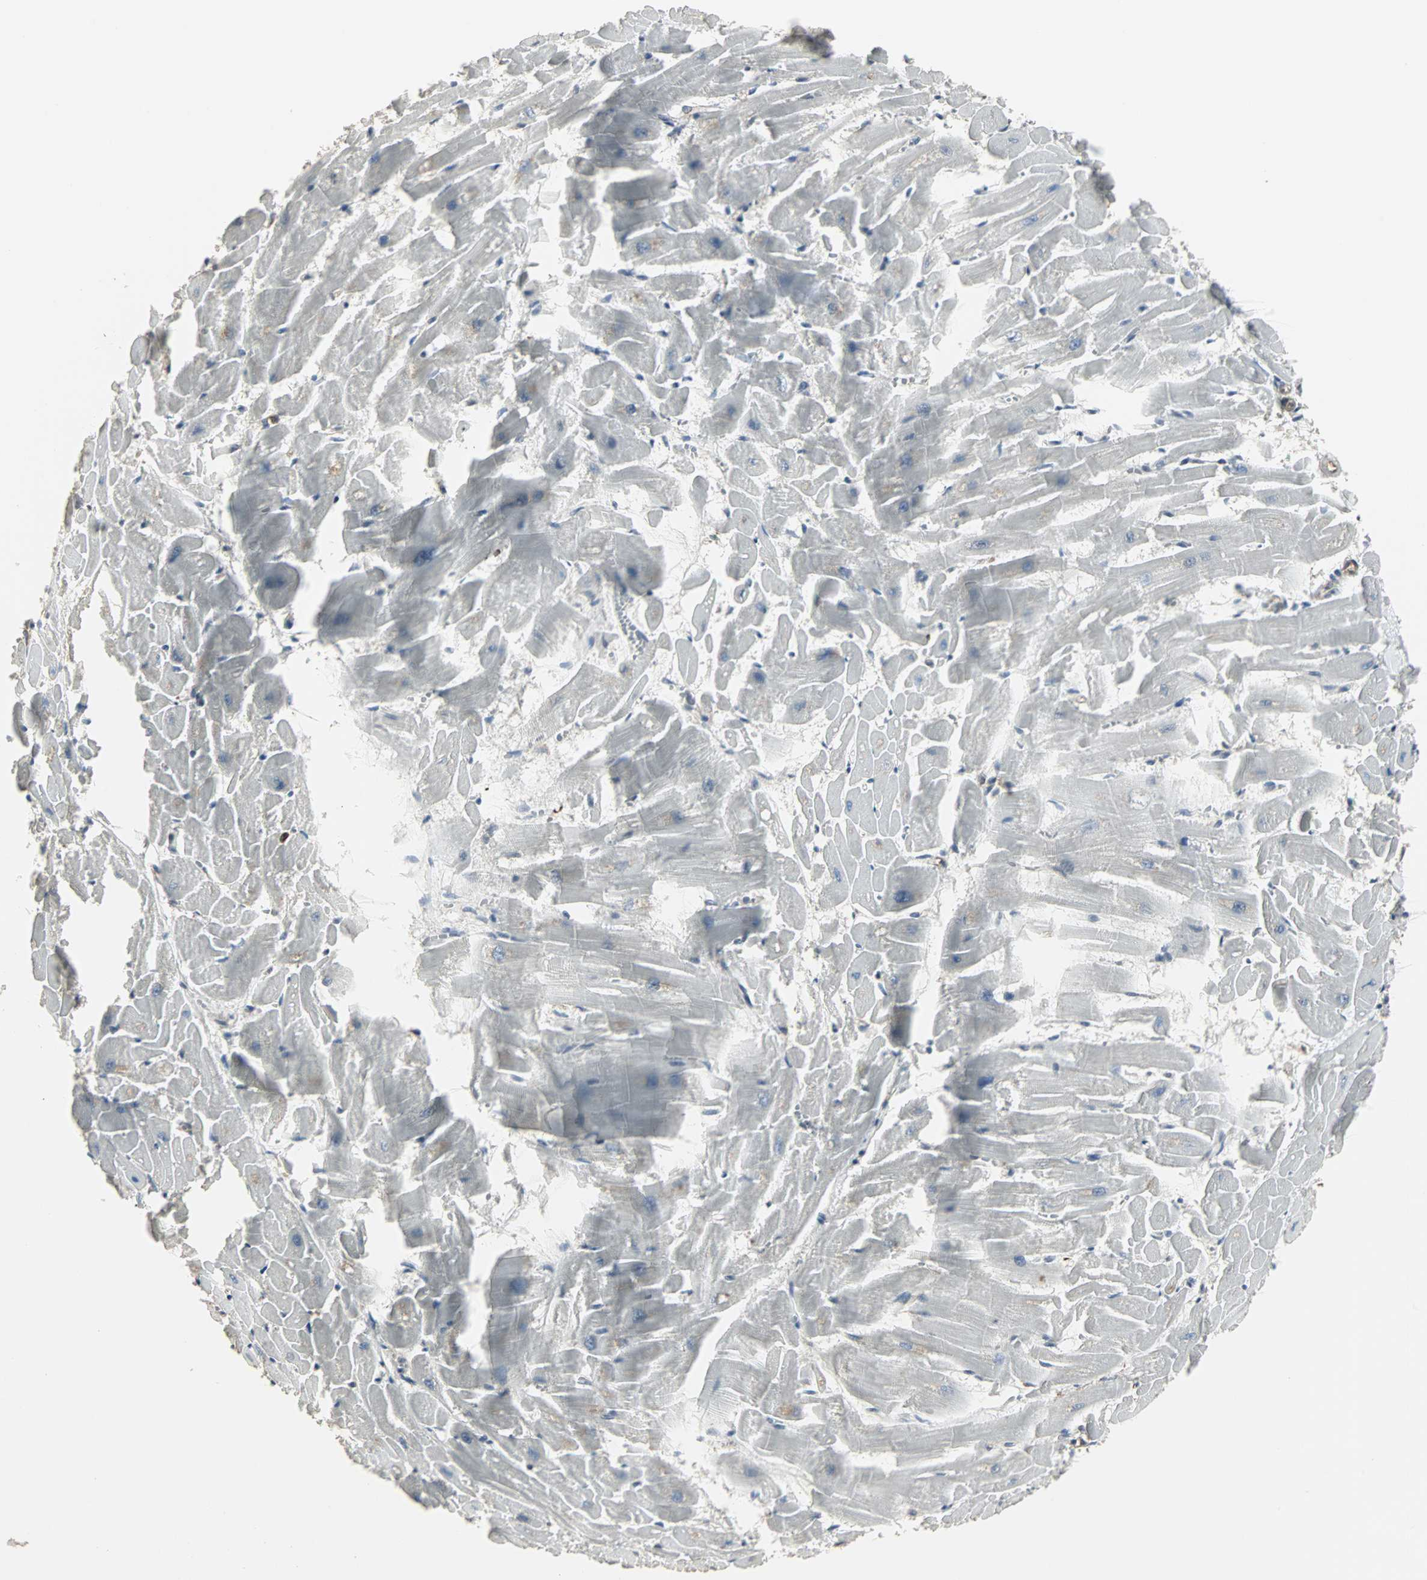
{"staining": {"intensity": "negative", "quantity": "none", "location": "none"}, "tissue": "heart muscle", "cell_type": "Cardiomyocytes", "image_type": "normal", "snomed": [{"axis": "morphology", "description": "Normal tissue, NOS"}, {"axis": "topography", "description": "Heart"}], "caption": "Immunohistochemical staining of normal heart muscle exhibits no significant staining in cardiomyocytes. The staining was performed using DAB (3,3'-diaminobenzidine) to visualize the protein expression in brown, while the nuclei were stained in blue with hematoxylin (Magnification: 20x).", "gene": "LRRFIP1", "patient": {"sex": "female", "age": 19}}